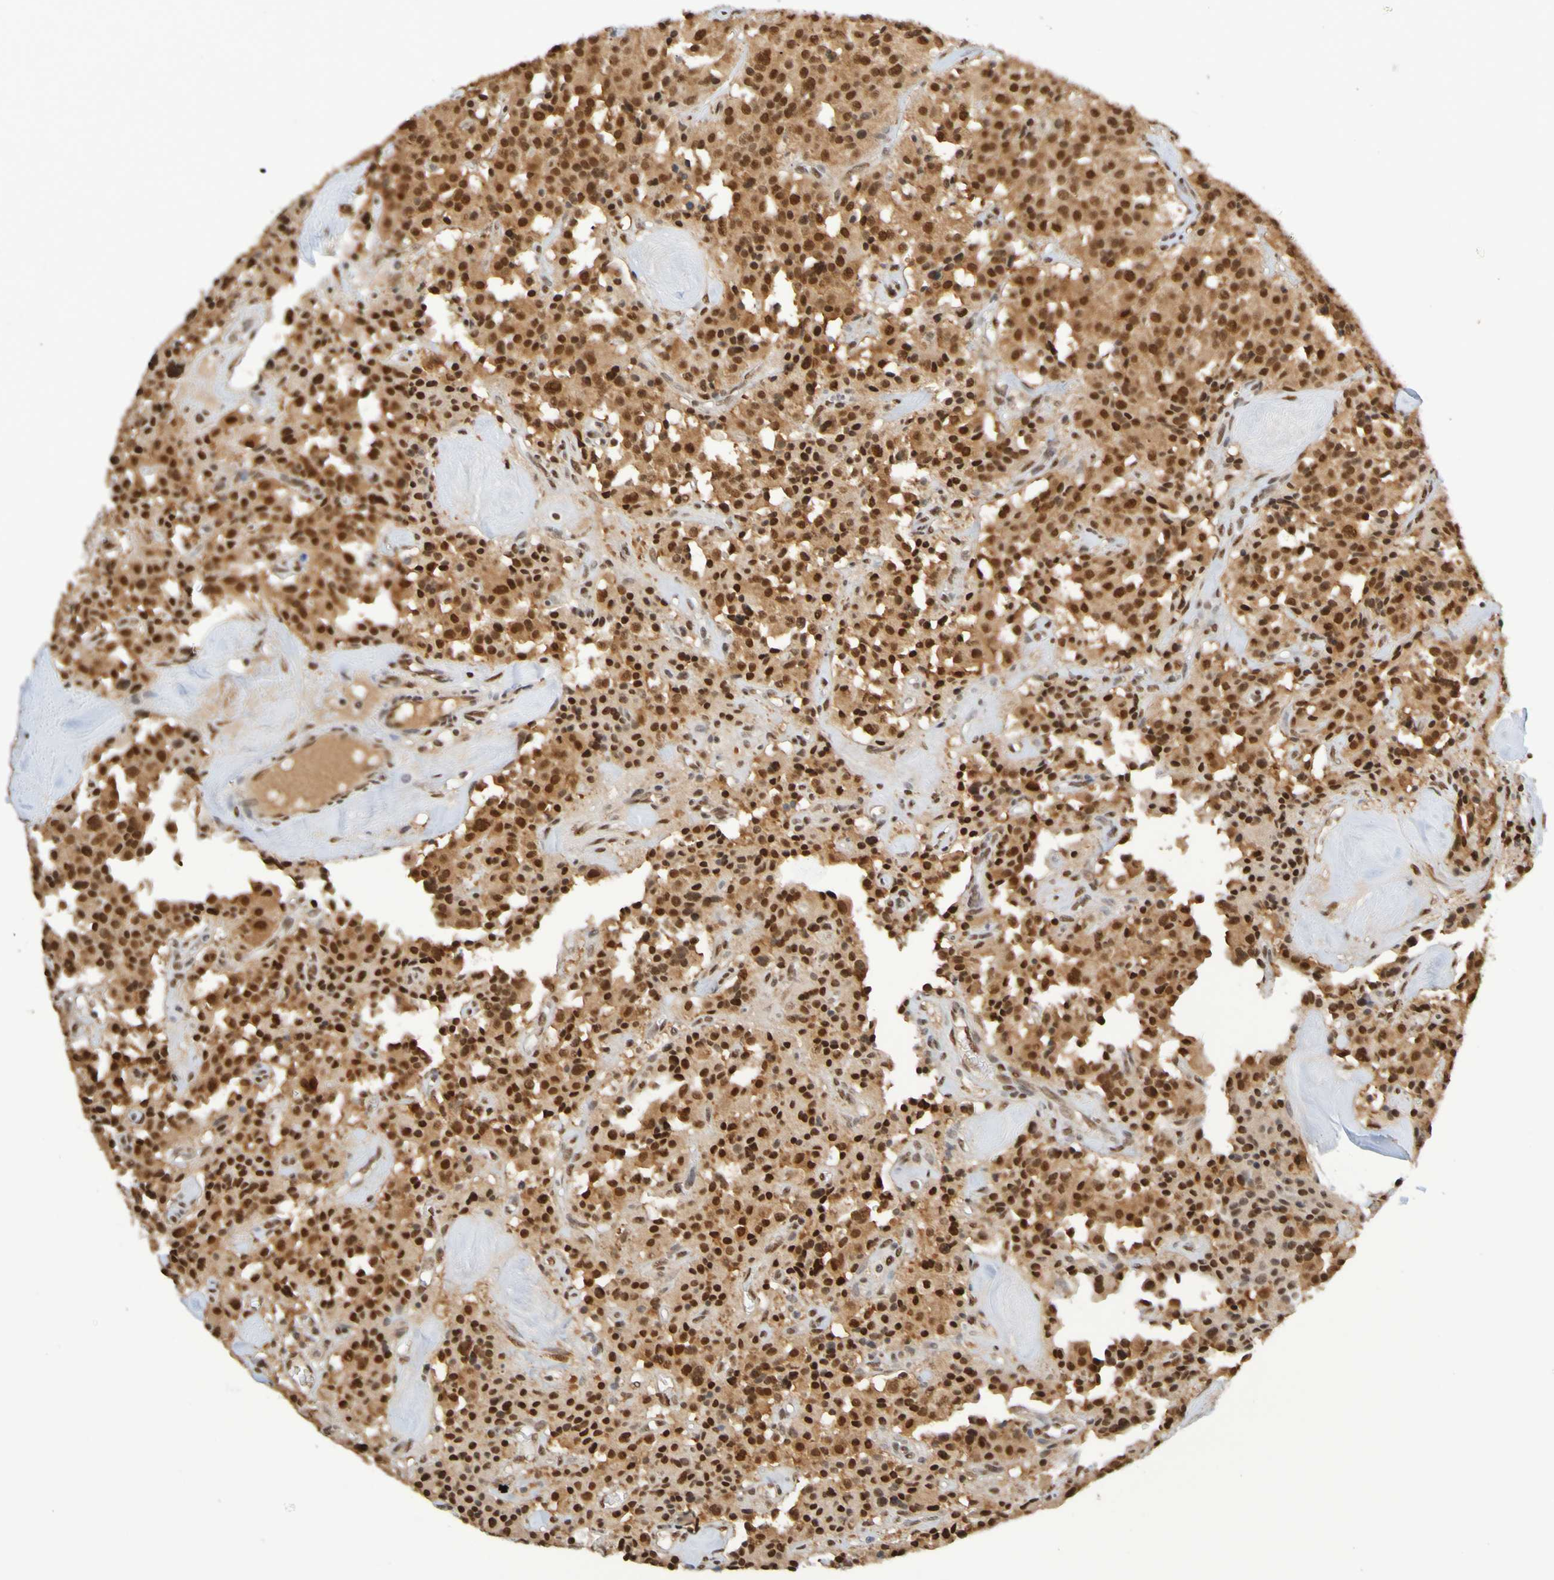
{"staining": {"intensity": "strong", "quantity": ">75%", "location": "nuclear"}, "tissue": "carcinoid", "cell_type": "Tumor cells", "image_type": "cancer", "snomed": [{"axis": "morphology", "description": "Carcinoid, malignant, NOS"}, {"axis": "topography", "description": "Lung"}], "caption": "Protein staining of carcinoid (malignant) tissue demonstrates strong nuclear staining in about >75% of tumor cells.", "gene": "HDAC2", "patient": {"sex": "male", "age": 30}}